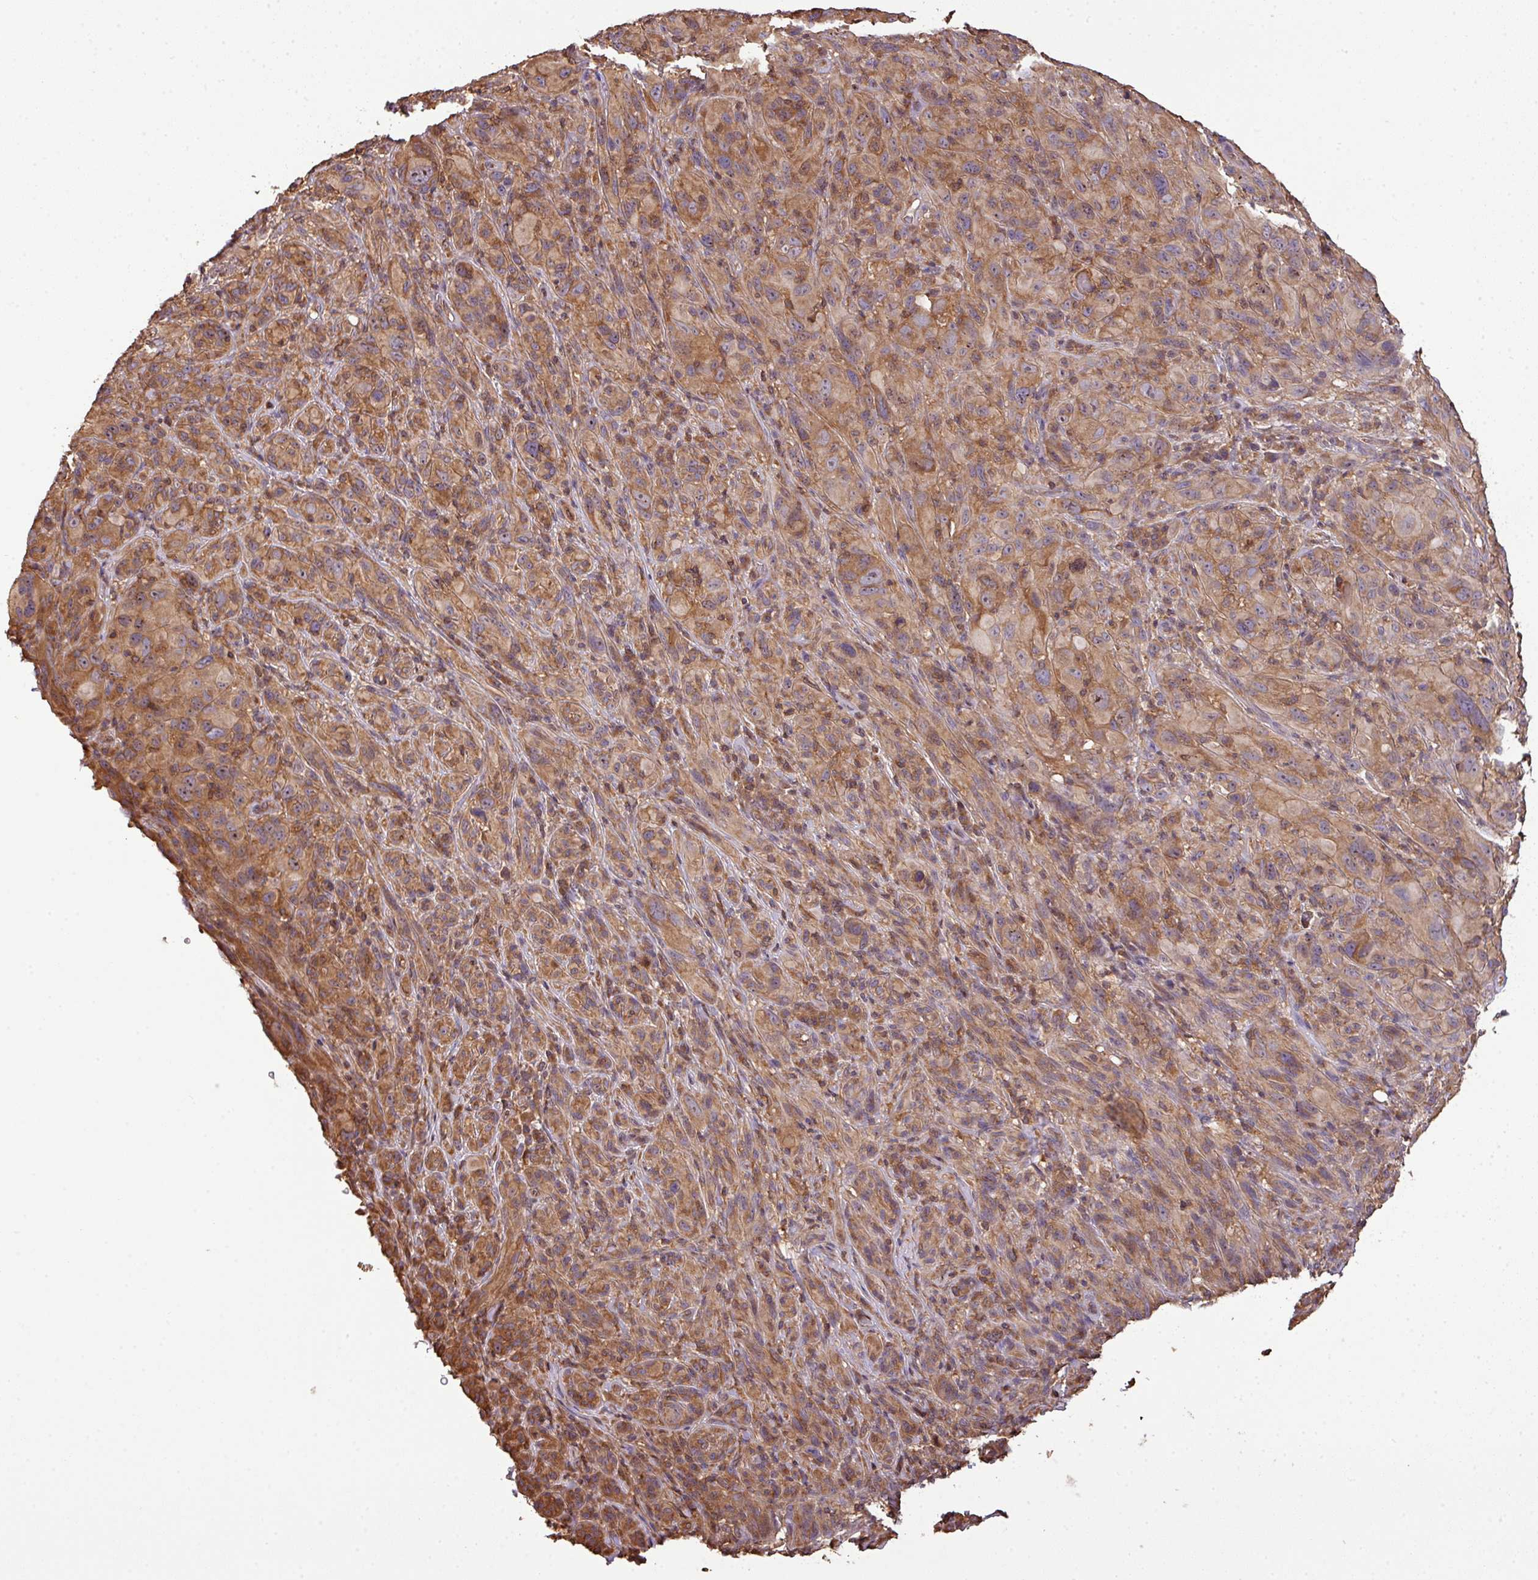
{"staining": {"intensity": "moderate", "quantity": ">75%", "location": "cytoplasmic/membranous,nuclear"}, "tissue": "melanoma", "cell_type": "Tumor cells", "image_type": "cancer", "snomed": [{"axis": "morphology", "description": "Malignant melanoma, NOS"}, {"axis": "topography", "description": "Skin of head"}], "caption": "Approximately >75% of tumor cells in human melanoma show moderate cytoplasmic/membranous and nuclear protein staining as visualized by brown immunohistochemical staining.", "gene": "VENTX", "patient": {"sex": "male", "age": 96}}